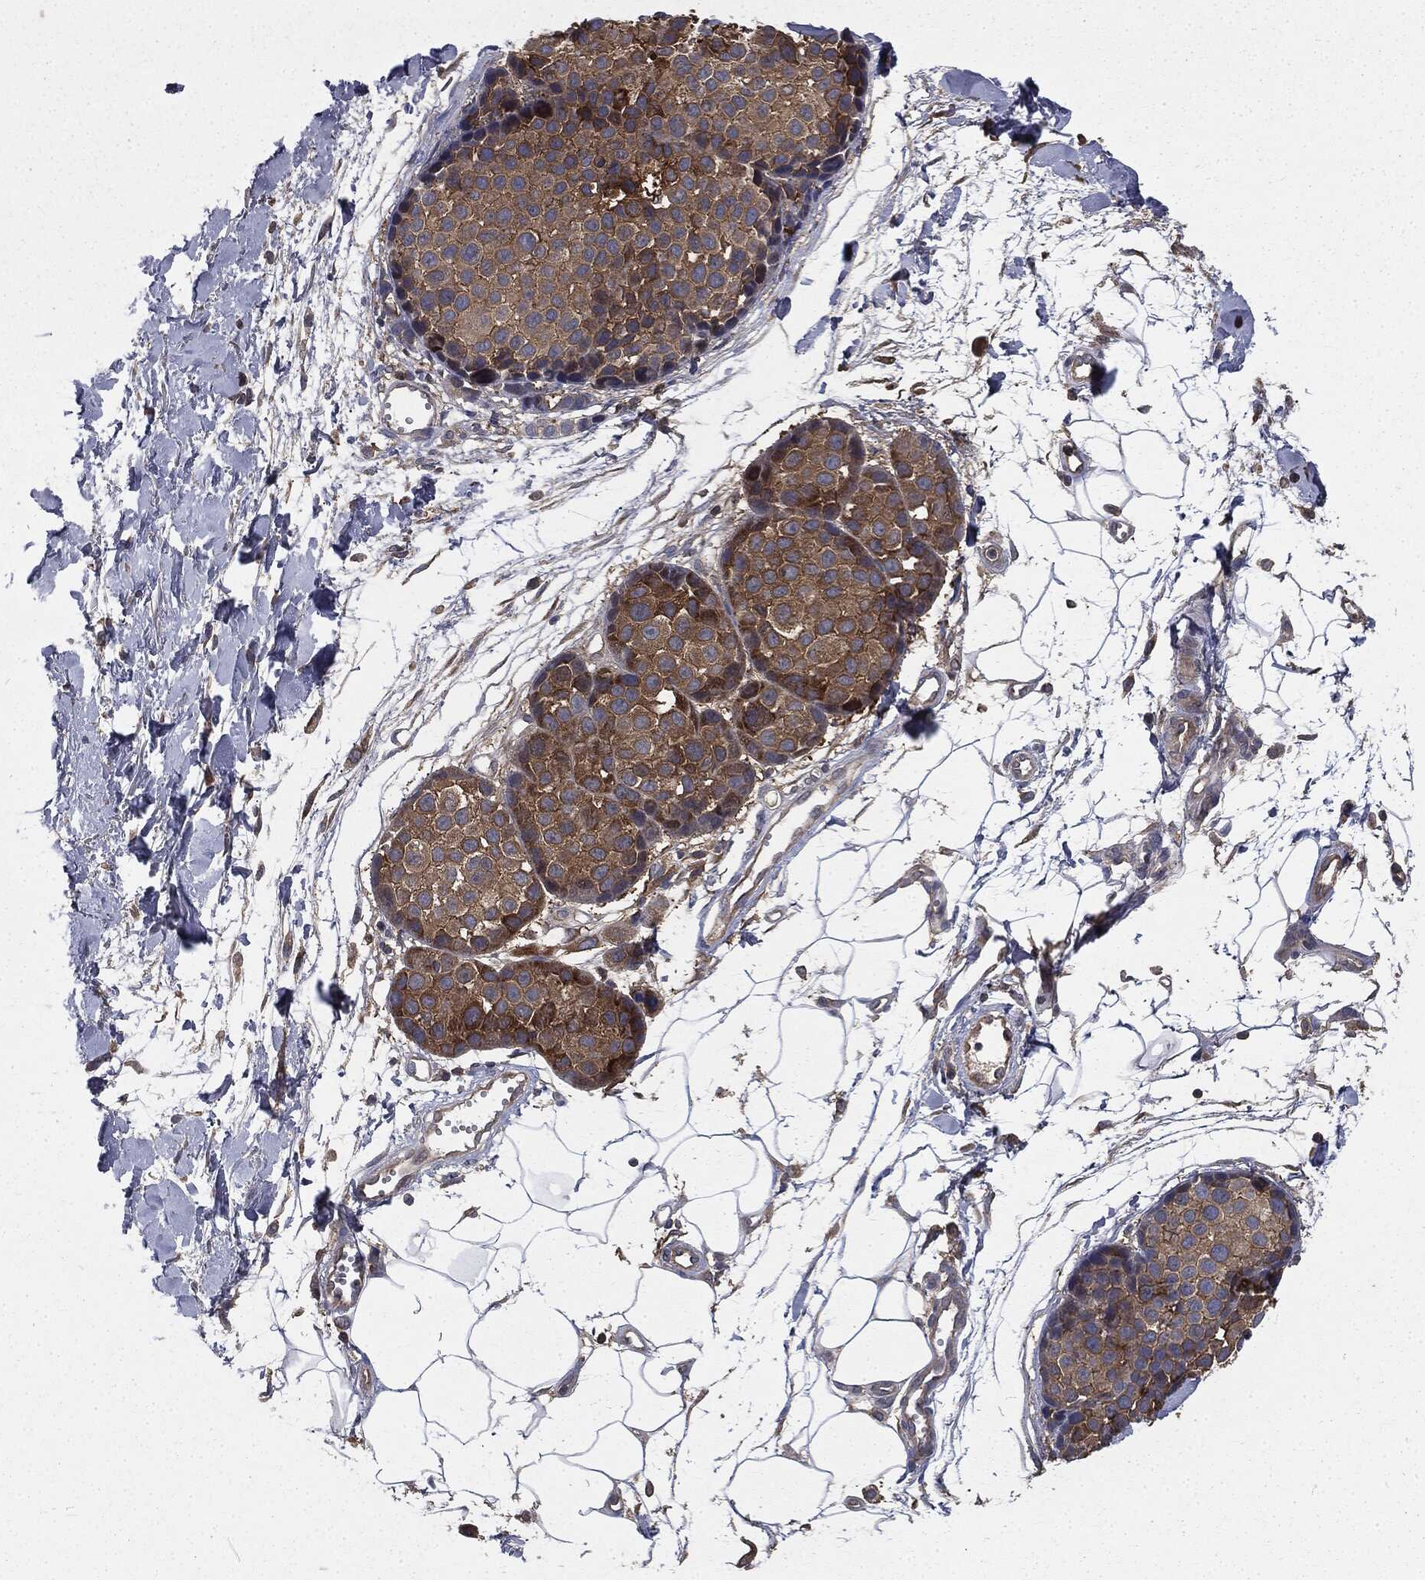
{"staining": {"intensity": "moderate", "quantity": ">75%", "location": "cytoplasmic/membranous"}, "tissue": "melanoma", "cell_type": "Tumor cells", "image_type": "cancer", "snomed": [{"axis": "morphology", "description": "Malignant melanoma, NOS"}, {"axis": "topography", "description": "Skin"}], "caption": "Human melanoma stained with a brown dye demonstrates moderate cytoplasmic/membranous positive positivity in approximately >75% of tumor cells.", "gene": "GNB5", "patient": {"sex": "female", "age": 86}}